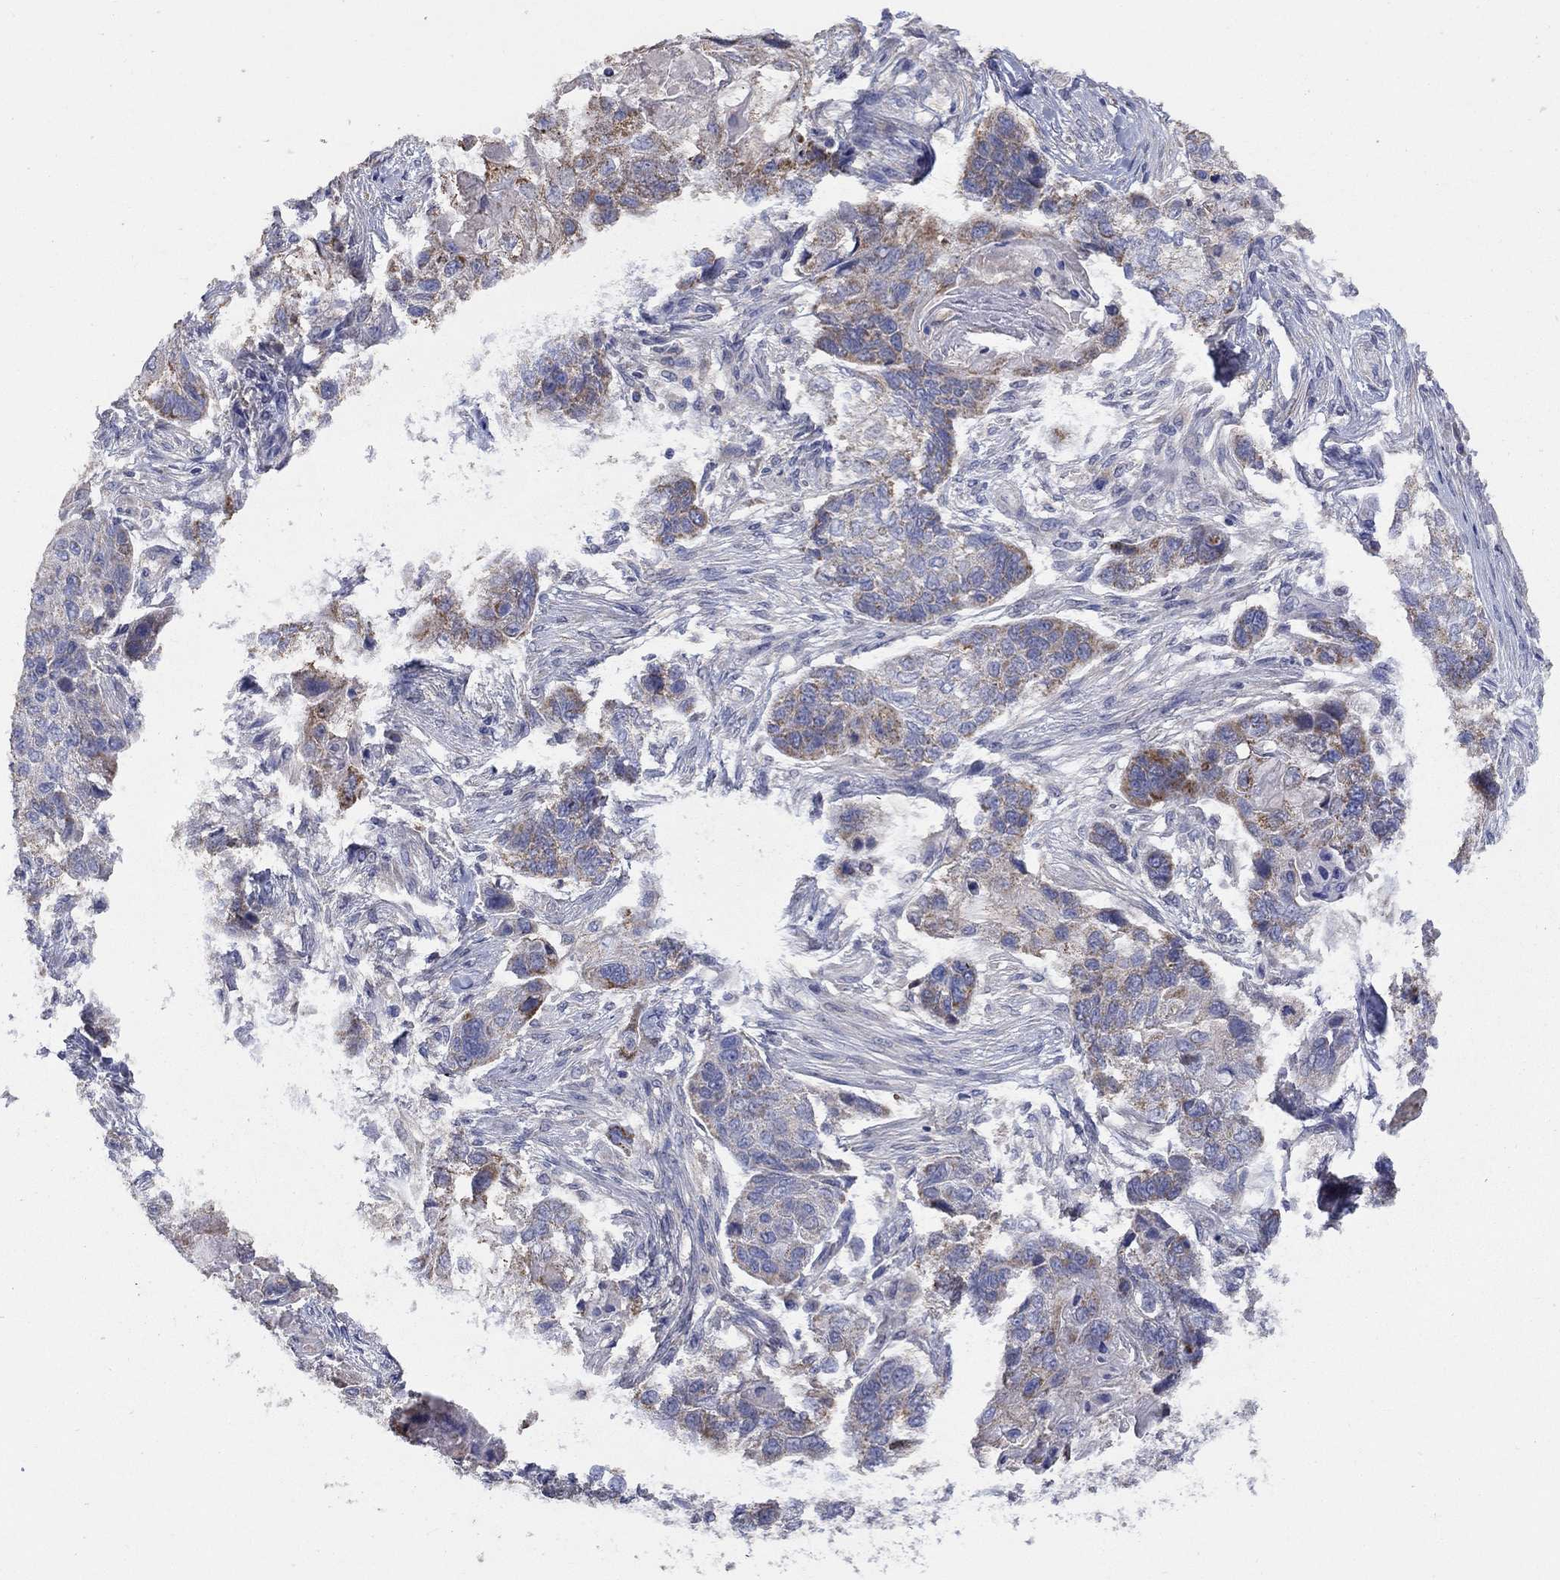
{"staining": {"intensity": "moderate", "quantity": "25%-75%", "location": "cytoplasmic/membranous"}, "tissue": "lung cancer", "cell_type": "Tumor cells", "image_type": "cancer", "snomed": [{"axis": "morphology", "description": "Normal tissue, NOS"}, {"axis": "morphology", "description": "Squamous cell carcinoma, NOS"}, {"axis": "topography", "description": "Bronchus"}, {"axis": "topography", "description": "Lung"}], "caption": "Lung cancer (squamous cell carcinoma) tissue exhibits moderate cytoplasmic/membranous positivity in approximately 25%-75% of tumor cells, visualized by immunohistochemistry. (DAB IHC with brightfield microscopy, high magnification).", "gene": "CLVS1", "patient": {"sex": "male", "age": 69}}